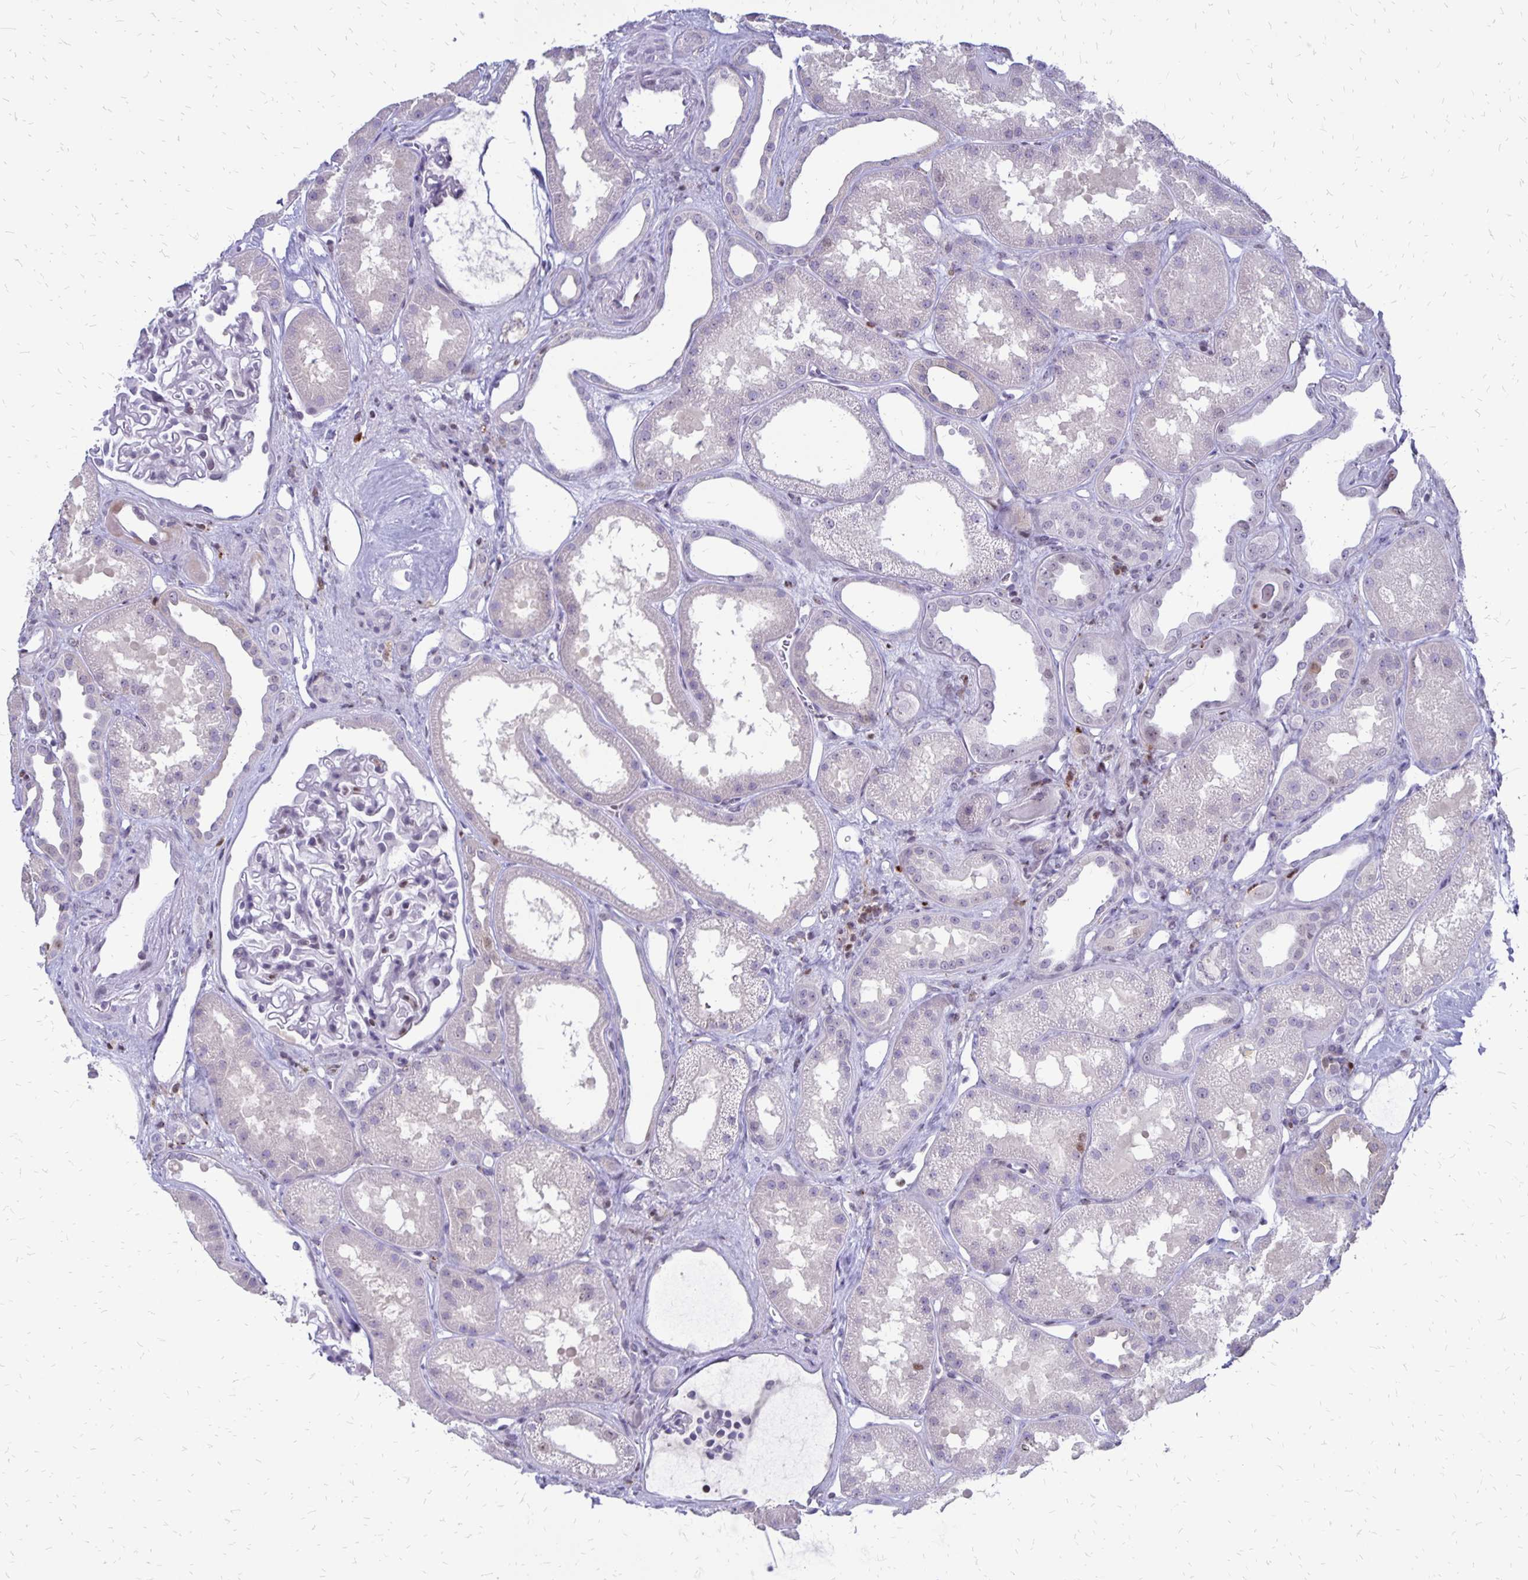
{"staining": {"intensity": "negative", "quantity": "none", "location": "none"}, "tissue": "kidney", "cell_type": "Cells in glomeruli", "image_type": "normal", "snomed": [{"axis": "morphology", "description": "Normal tissue, NOS"}, {"axis": "topography", "description": "Kidney"}], "caption": "An IHC photomicrograph of benign kidney is shown. There is no staining in cells in glomeruli of kidney. (DAB (3,3'-diaminobenzidine) immunohistochemistry (IHC) visualized using brightfield microscopy, high magnification).", "gene": "DCK", "patient": {"sex": "male", "age": 61}}